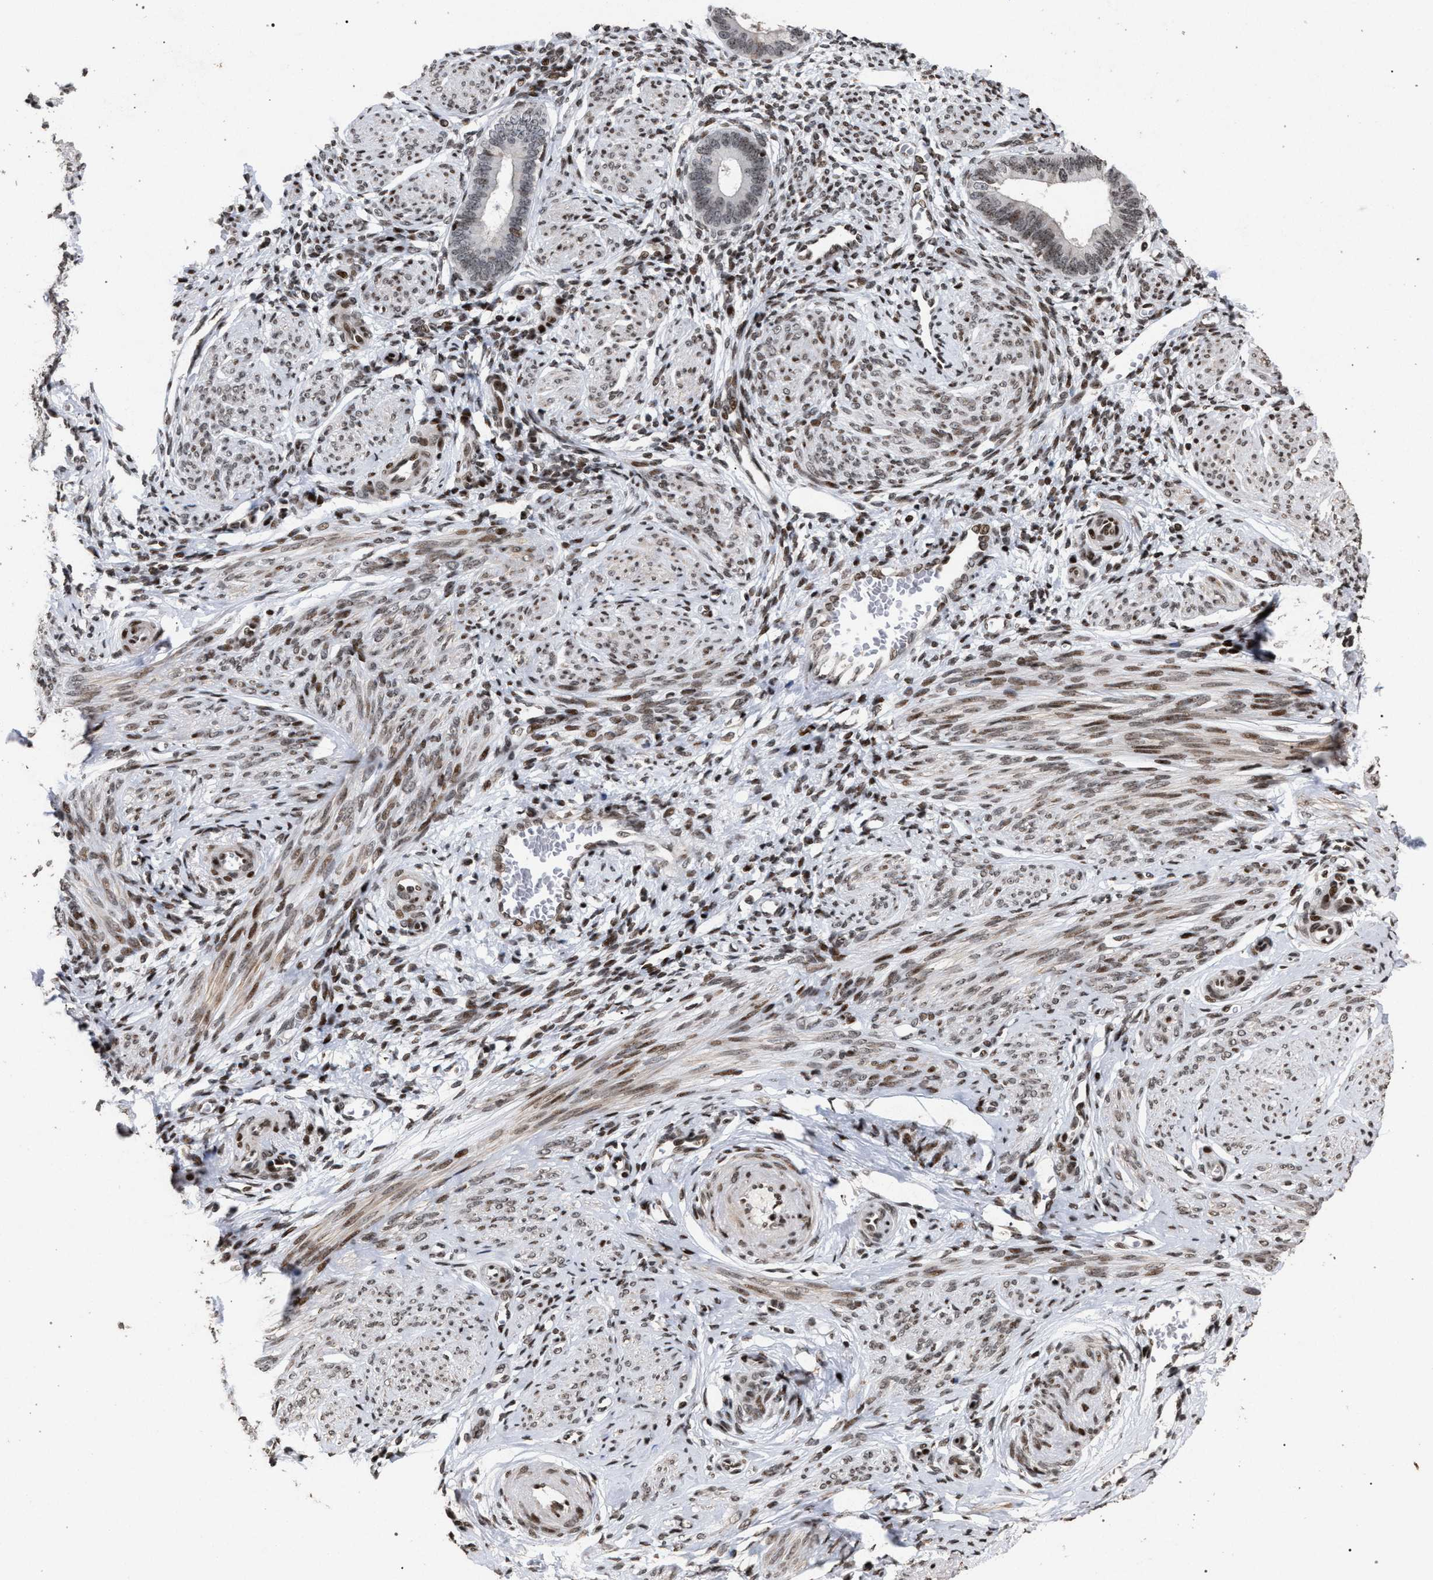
{"staining": {"intensity": "moderate", "quantity": ">75%", "location": "nuclear"}, "tissue": "endometrium", "cell_type": "Cells in endometrial stroma", "image_type": "normal", "snomed": [{"axis": "morphology", "description": "Normal tissue, NOS"}, {"axis": "topography", "description": "Endometrium"}], "caption": "IHC of unremarkable endometrium shows medium levels of moderate nuclear staining in approximately >75% of cells in endometrial stroma.", "gene": "FOXD3", "patient": {"sex": "female", "age": 46}}